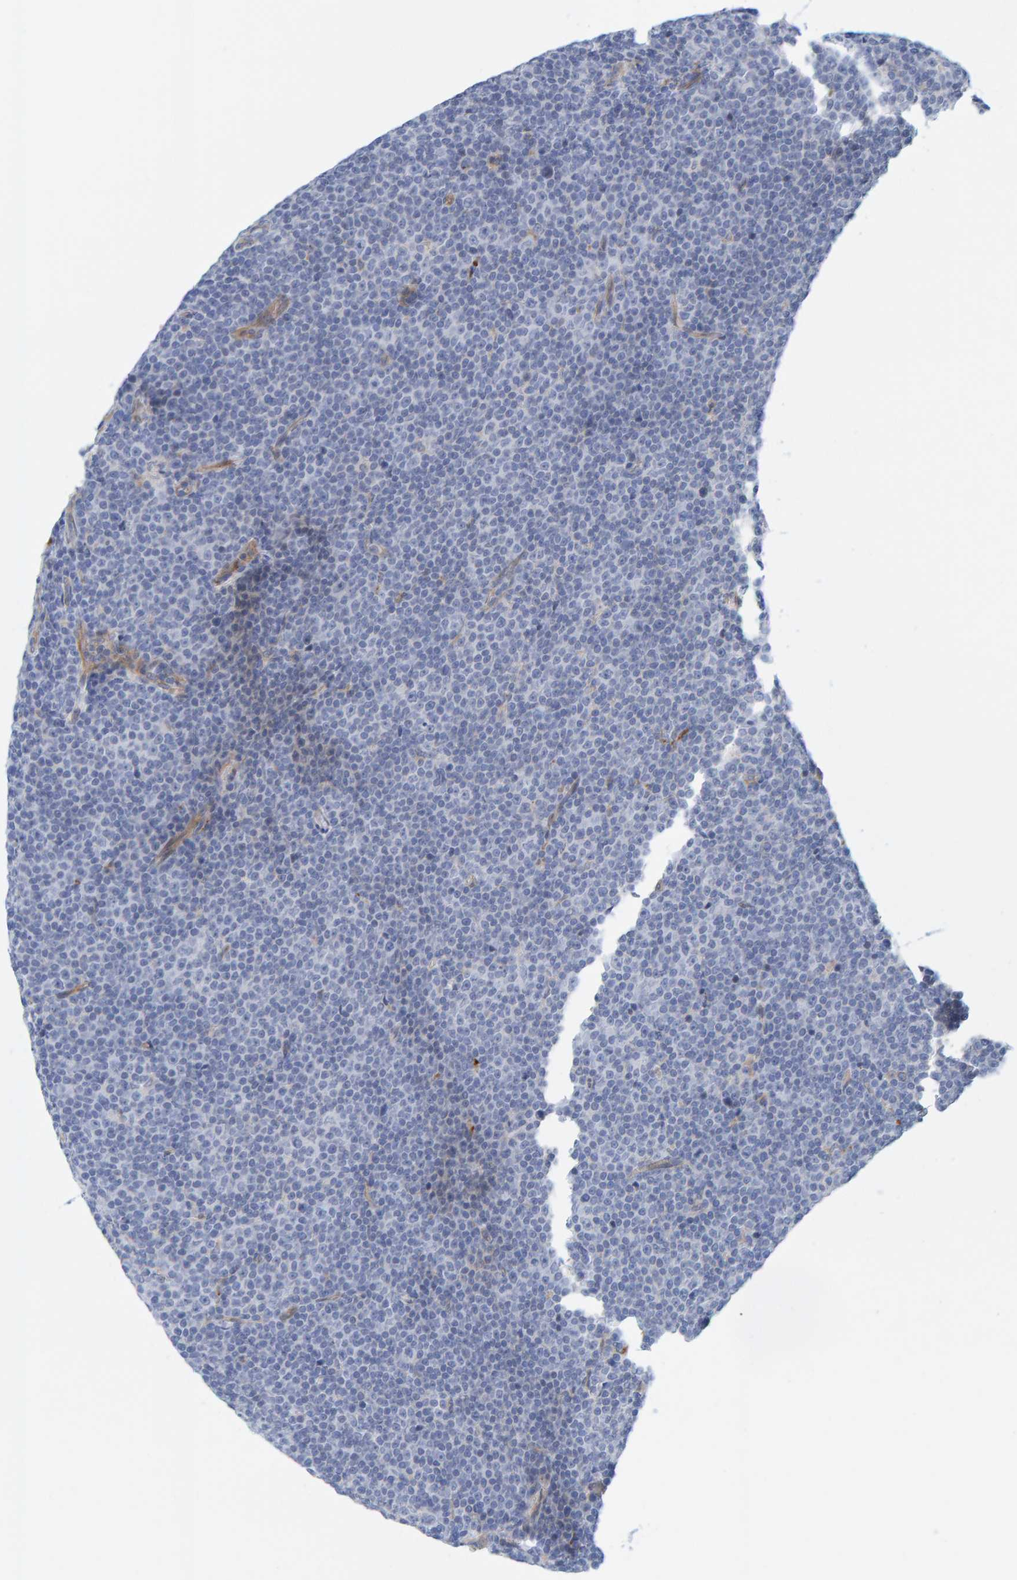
{"staining": {"intensity": "negative", "quantity": "none", "location": "none"}, "tissue": "lymphoma", "cell_type": "Tumor cells", "image_type": "cancer", "snomed": [{"axis": "morphology", "description": "Malignant lymphoma, non-Hodgkin's type, Low grade"}, {"axis": "topography", "description": "Lymph node"}], "caption": "This is an immunohistochemistry (IHC) photomicrograph of human lymphoma. There is no expression in tumor cells.", "gene": "KRBA2", "patient": {"sex": "female", "age": 67}}